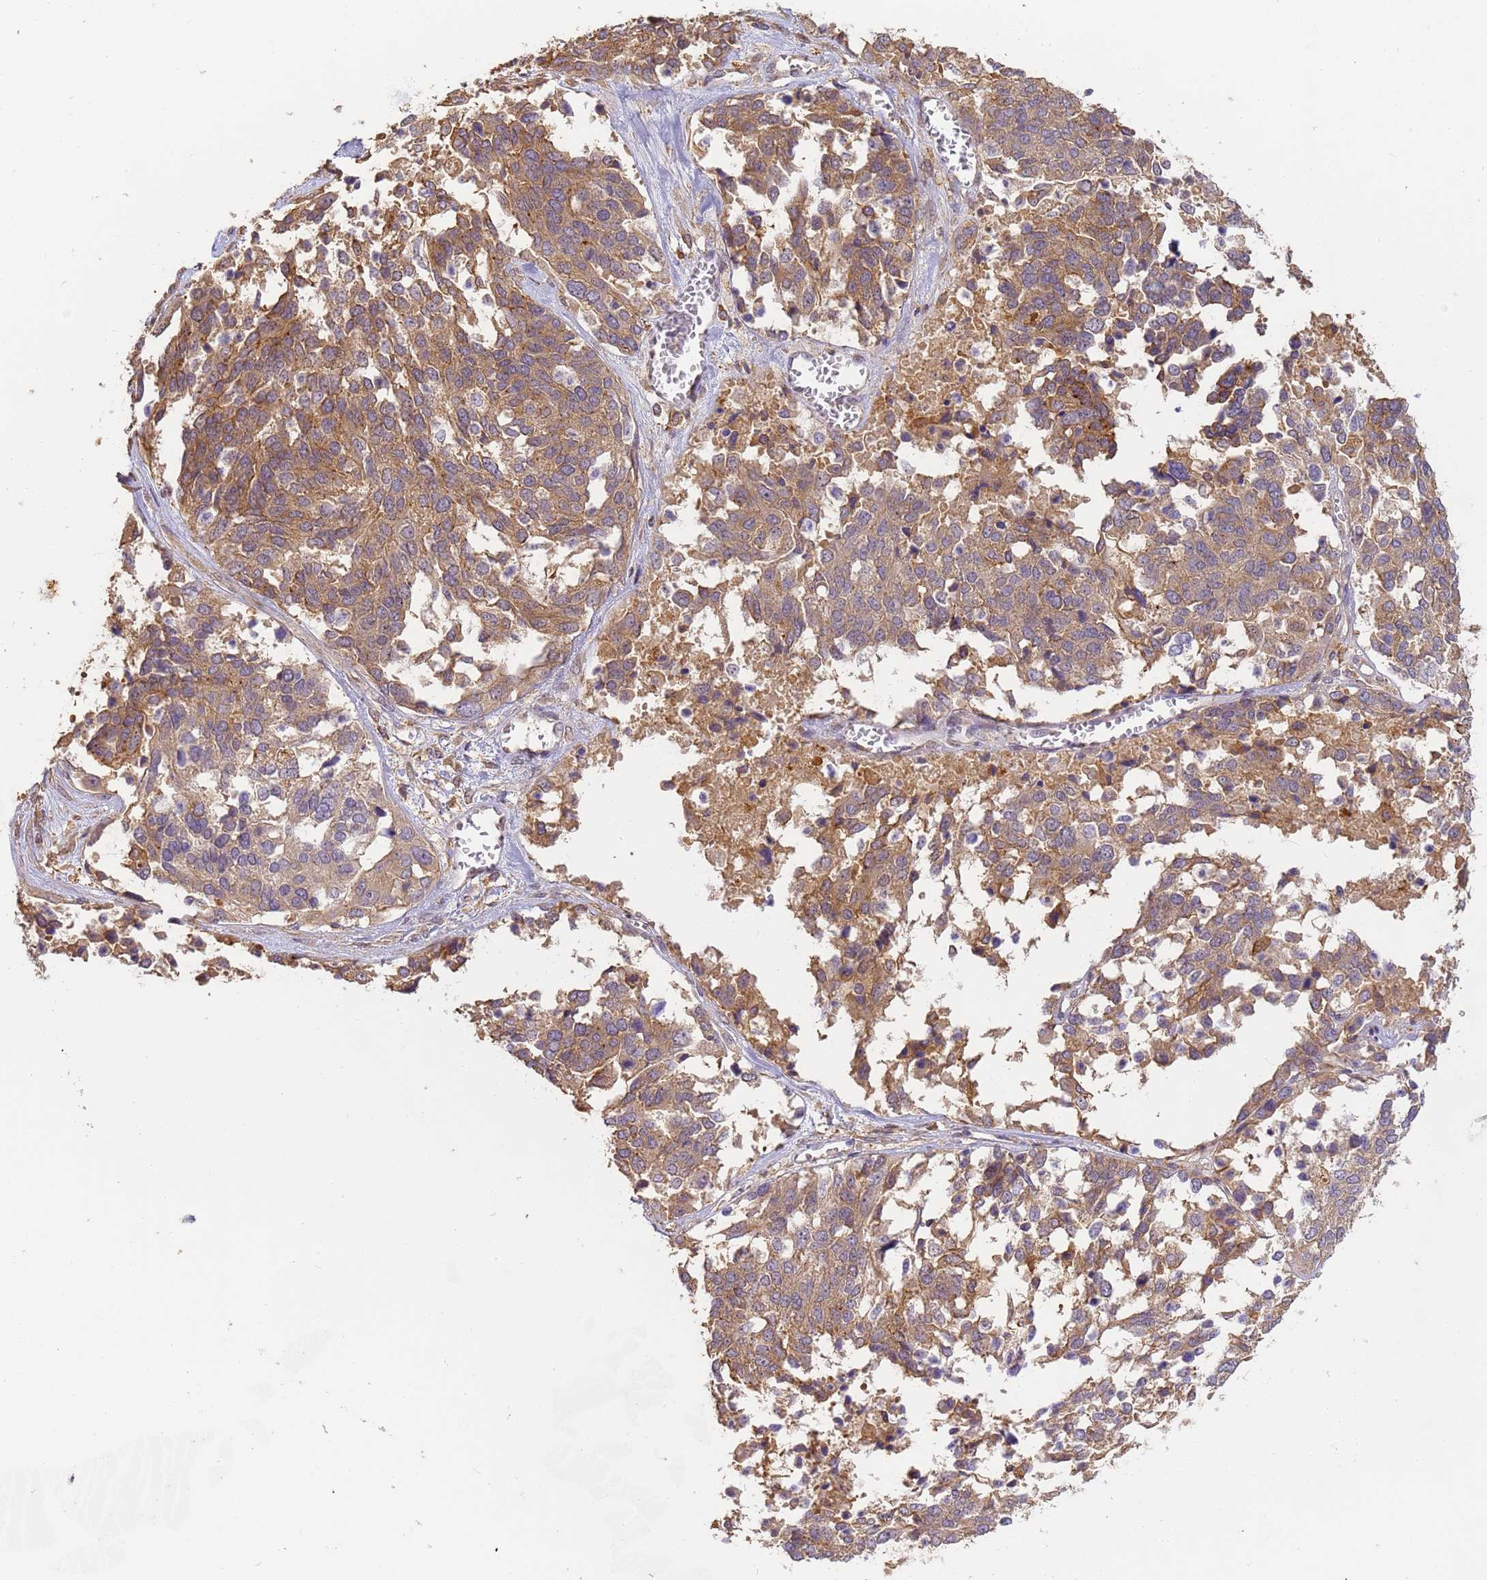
{"staining": {"intensity": "moderate", "quantity": ">75%", "location": "cytoplasmic/membranous"}, "tissue": "ovarian cancer", "cell_type": "Tumor cells", "image_type": "cancer", "snomed": [{"axis": "morphology", "description": "Cystadenocarcinoma, serous, NOS"}, {"axis": "topography", "description": "Ovary"}], "caption": "There is medium levels of moderate cytoplasmic/membranous staining in tumor cells of serous cystadenocarcinoma (ovarian), as demonstrated by immunohistochemical staining (brown color).", "gene": "M6PR", "patient": {"sex": "female", "age": 44}}